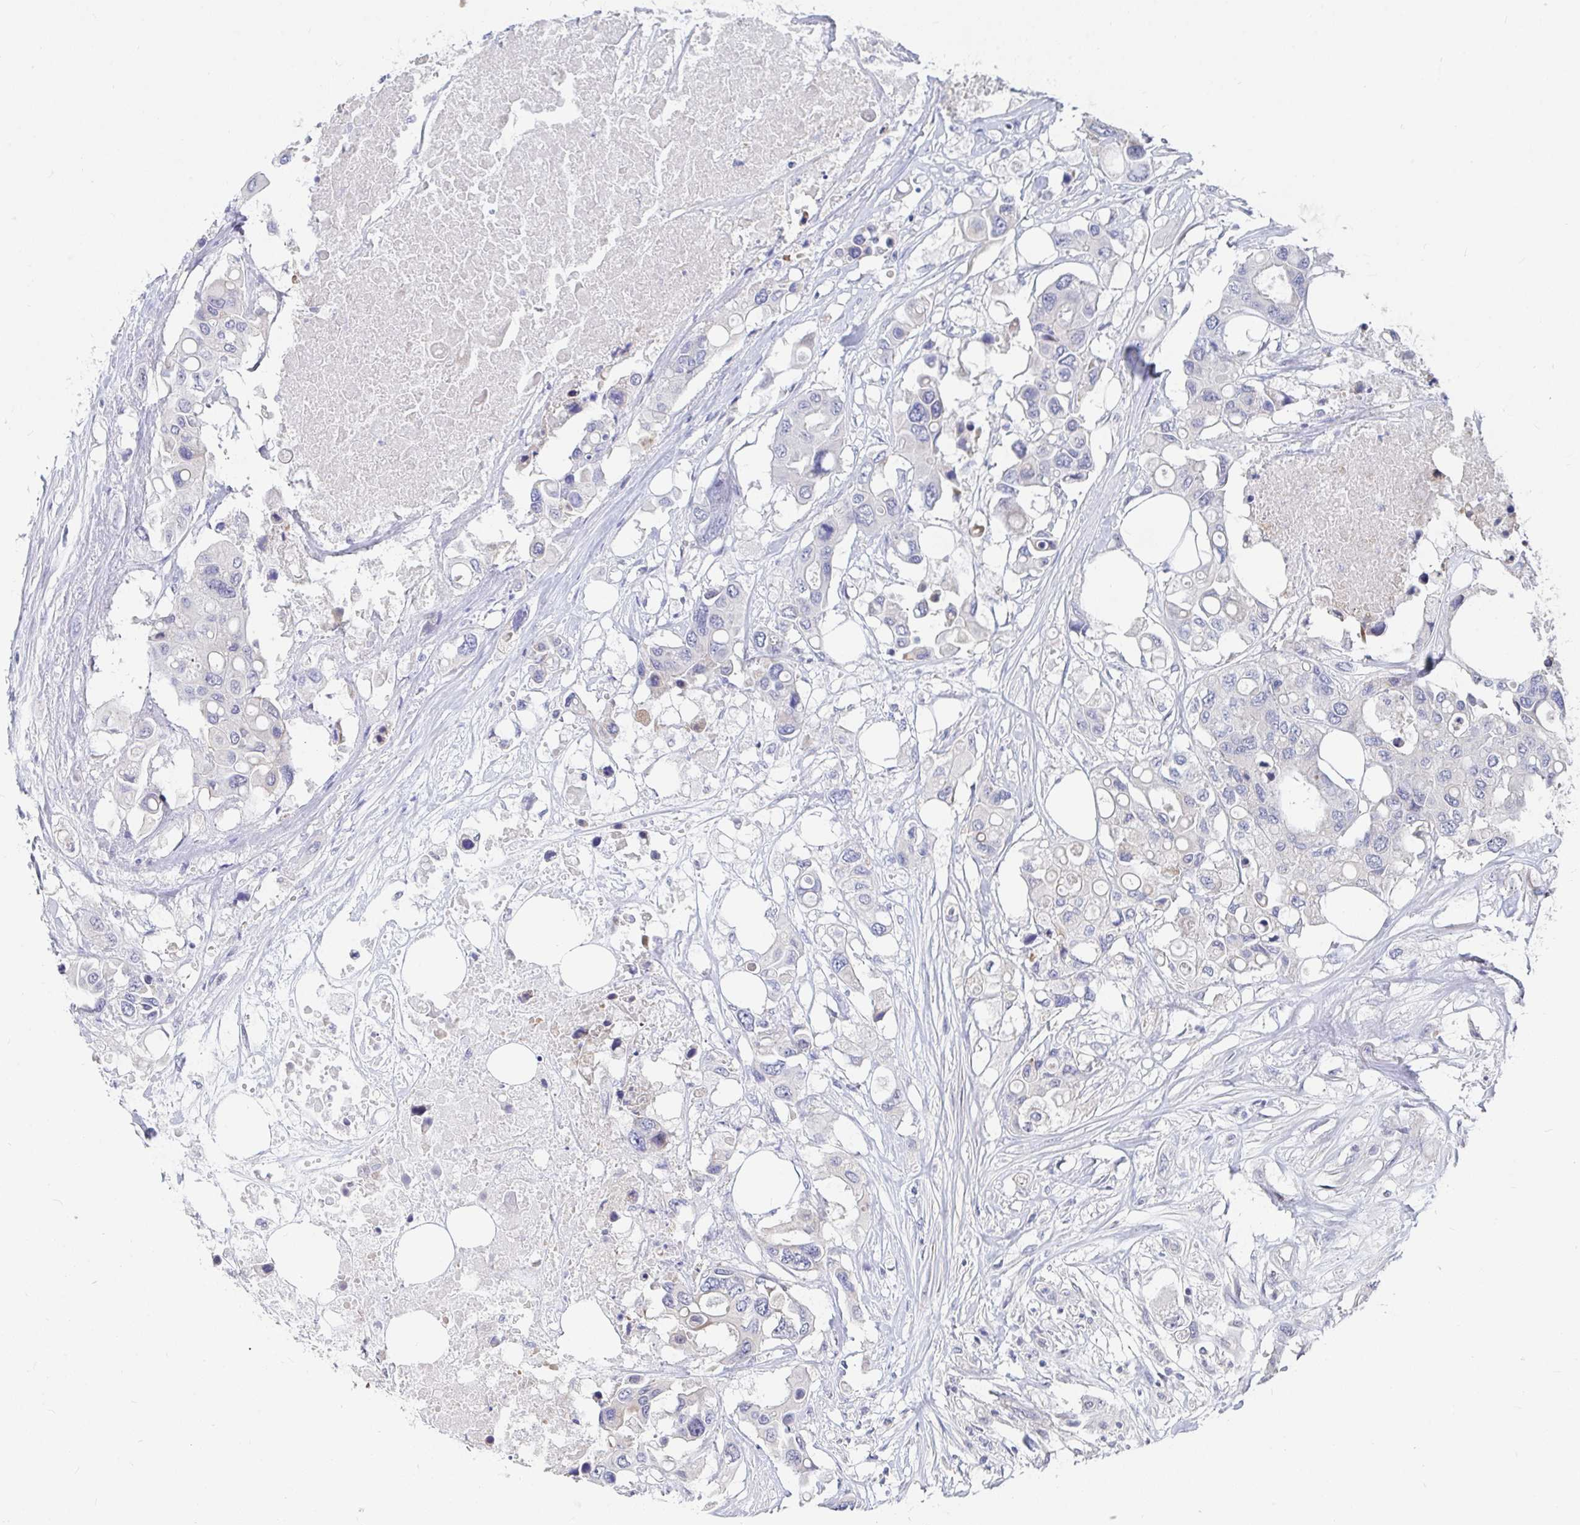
{"staining": {"intensity": "negative", "quantity": "none", "location": "none"}, "tissue": "colorectal cancer", "cell_type": "Tumor cells", "image_type": "cancer", "snomed": [{"axis": "morphology", "description": "Adenocarcinoma, NOS"}, {"axis": "topography", "description": "Colon"}], "caption": "Adenocarcinoma (colorectal) stained for a protein using immunohistochemistry (IHC) exhibits no staining tumor cells.", "gene": "FAM156B", "patient": {"sex": "male", "age": 77}}